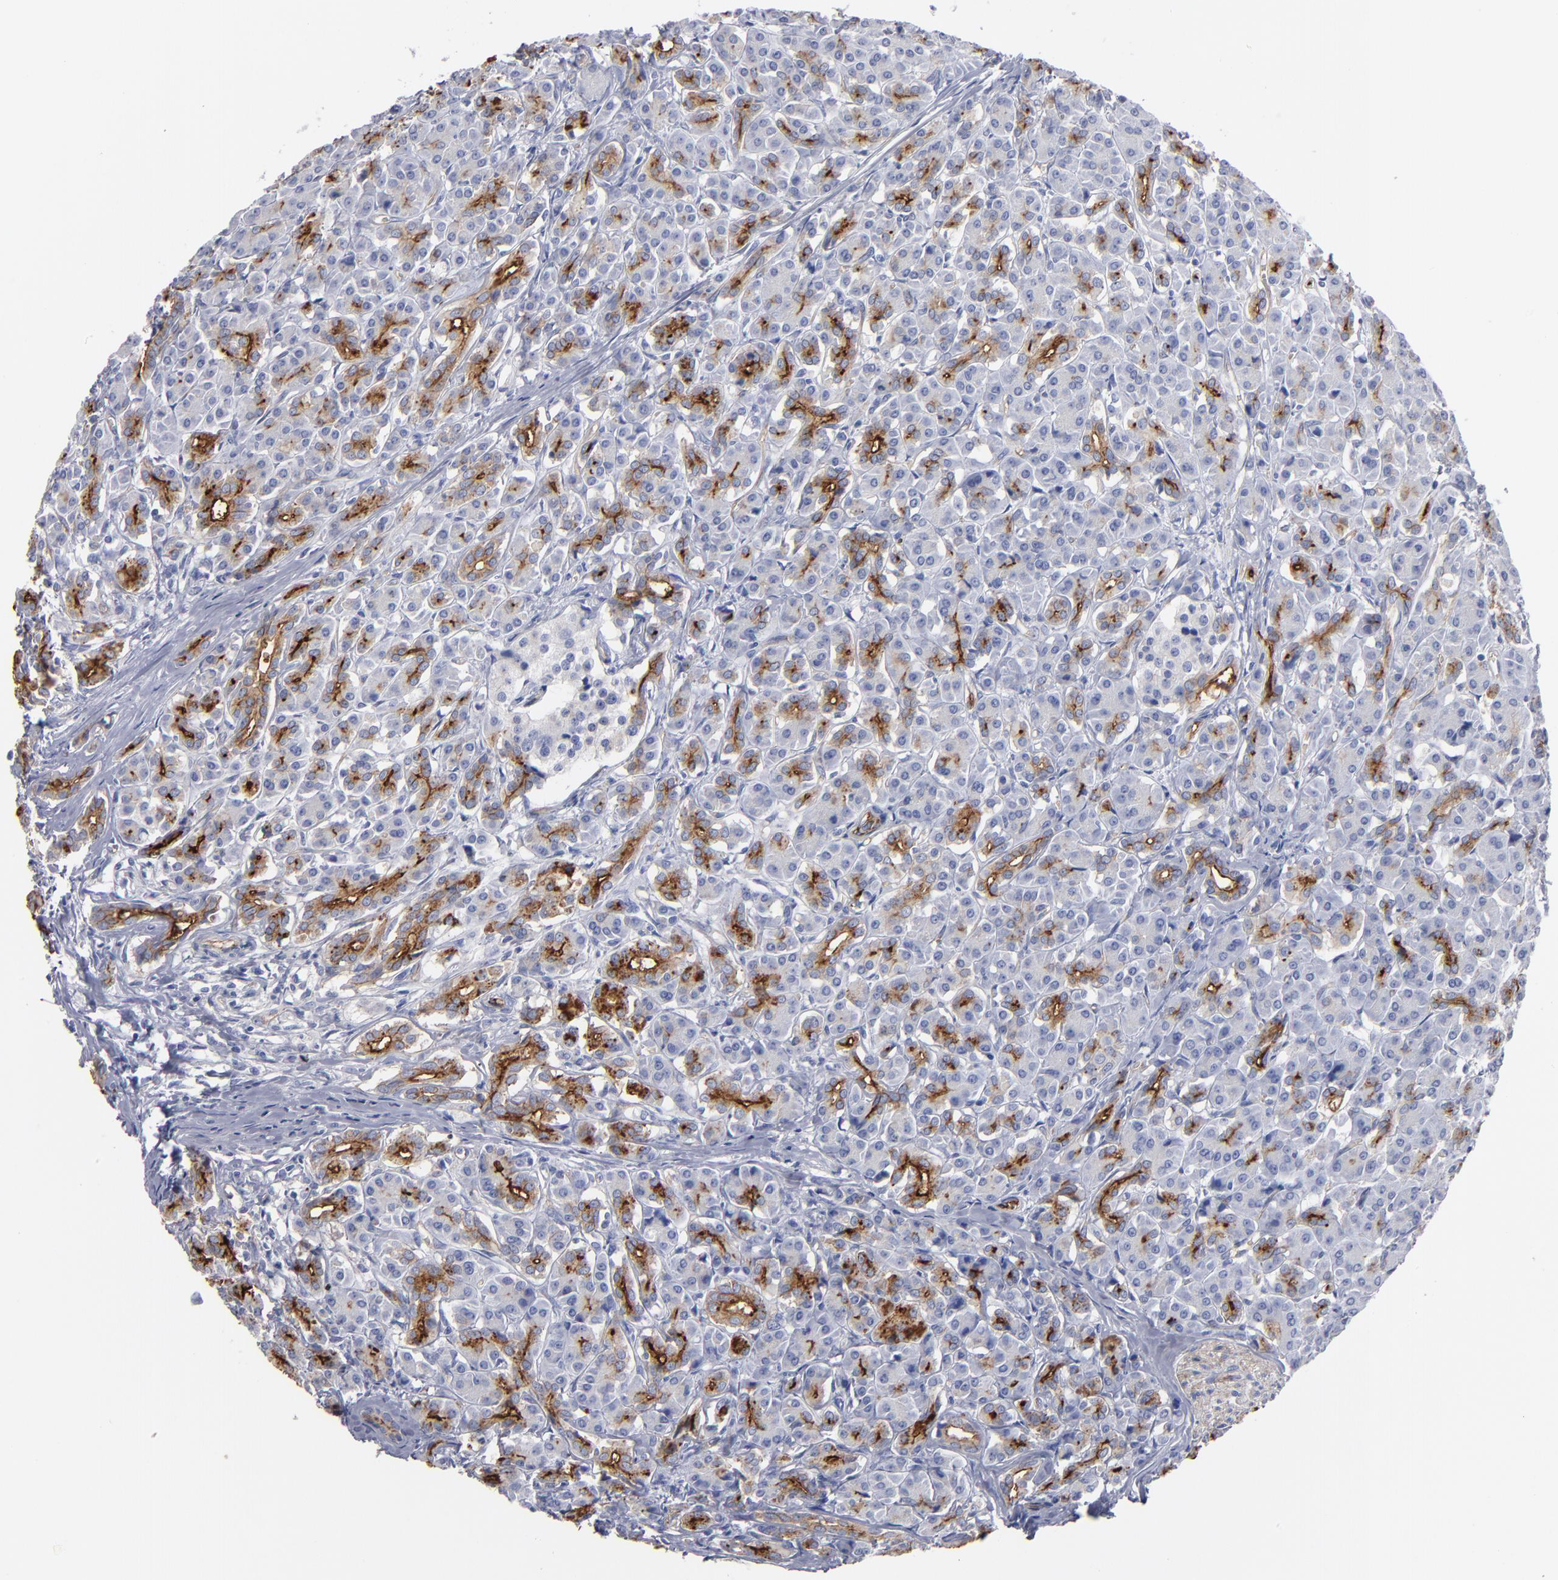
{"staining": {"intensity": "strong", "quantity": "<25%", "location": "cytoplasmic/membranous"}, "tissue": "pancreas", "cell_type": "Exocrine glandular cells", "image_type": "normal", "snomed": [{"axis": "morphology", "description": "Normal tissue, NOS"}, {"axis": "topography", "description": "Lymph node"}, {"axis": "topography", "description": "Pancreas"}], "caption": "This image exhibits normal pancreas stained with IHC to label a protein in brown. The cytoplasmic/membranous of exocrine glandular cells show strong positivity for the protein. Nuclei are counter-stained blue.", "gene": "TM4SF1", "patient": {"sex": "male", "age": 59}}